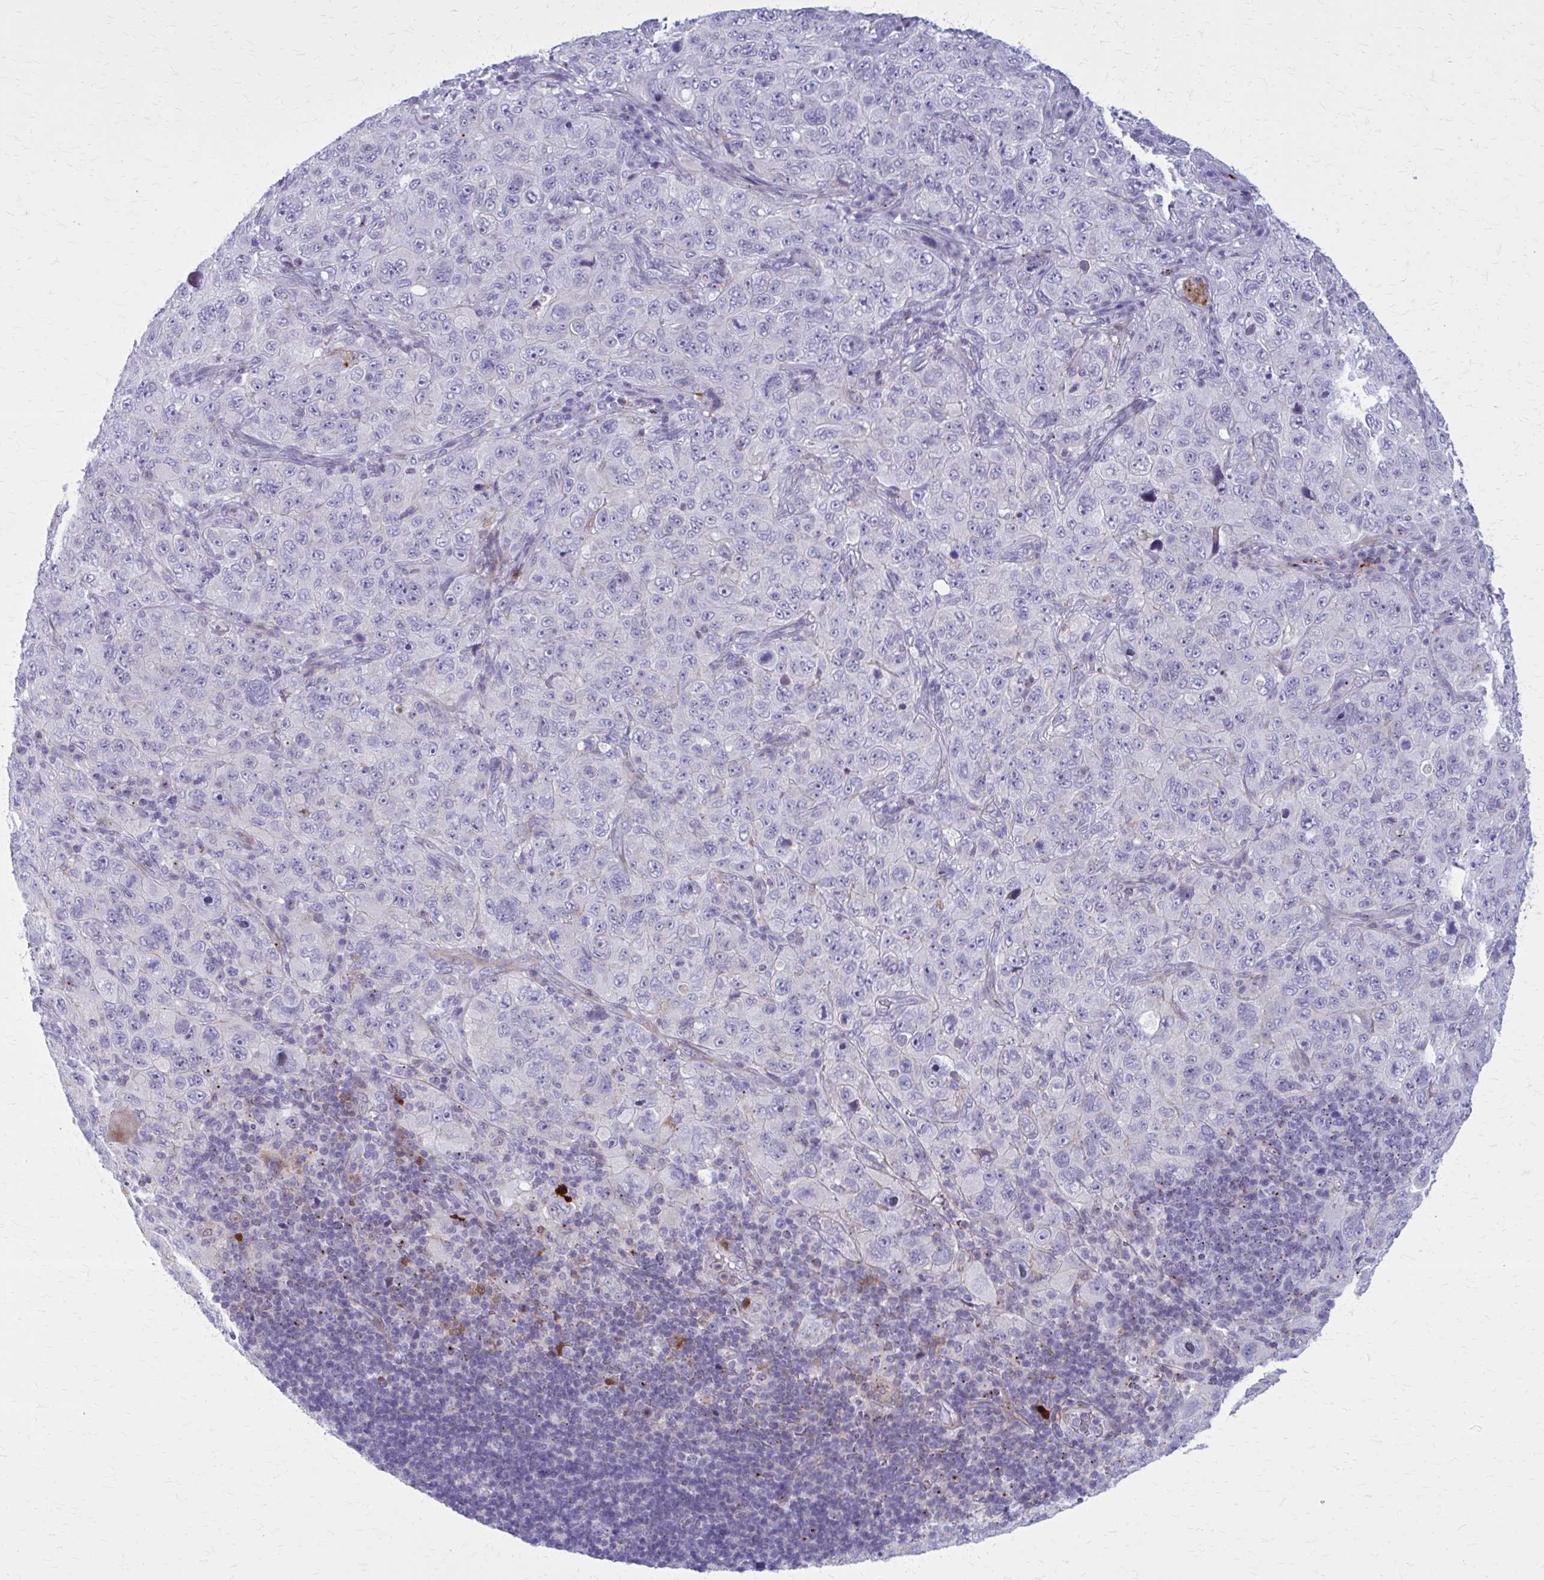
{"staining": {"intensity": "negative", "quantity": "none", "location": "none"}, "tissue": "pancreatic cancer", "cell_type": "Tumor cells", "image_type": "cancer", "snomed": [{"axis": "morphology", "description": "Adenocarcinoma, NOS"}, {"axis": "topography", "description": "Pancreas"}], "caption": "A high-resolution image shows IHC staining of adenocarcinoma (pancreatic), which shows no significant positivity in tumor cells.", "gene": "PEDS1", "patient": {"sex": "male", "age": 68}}